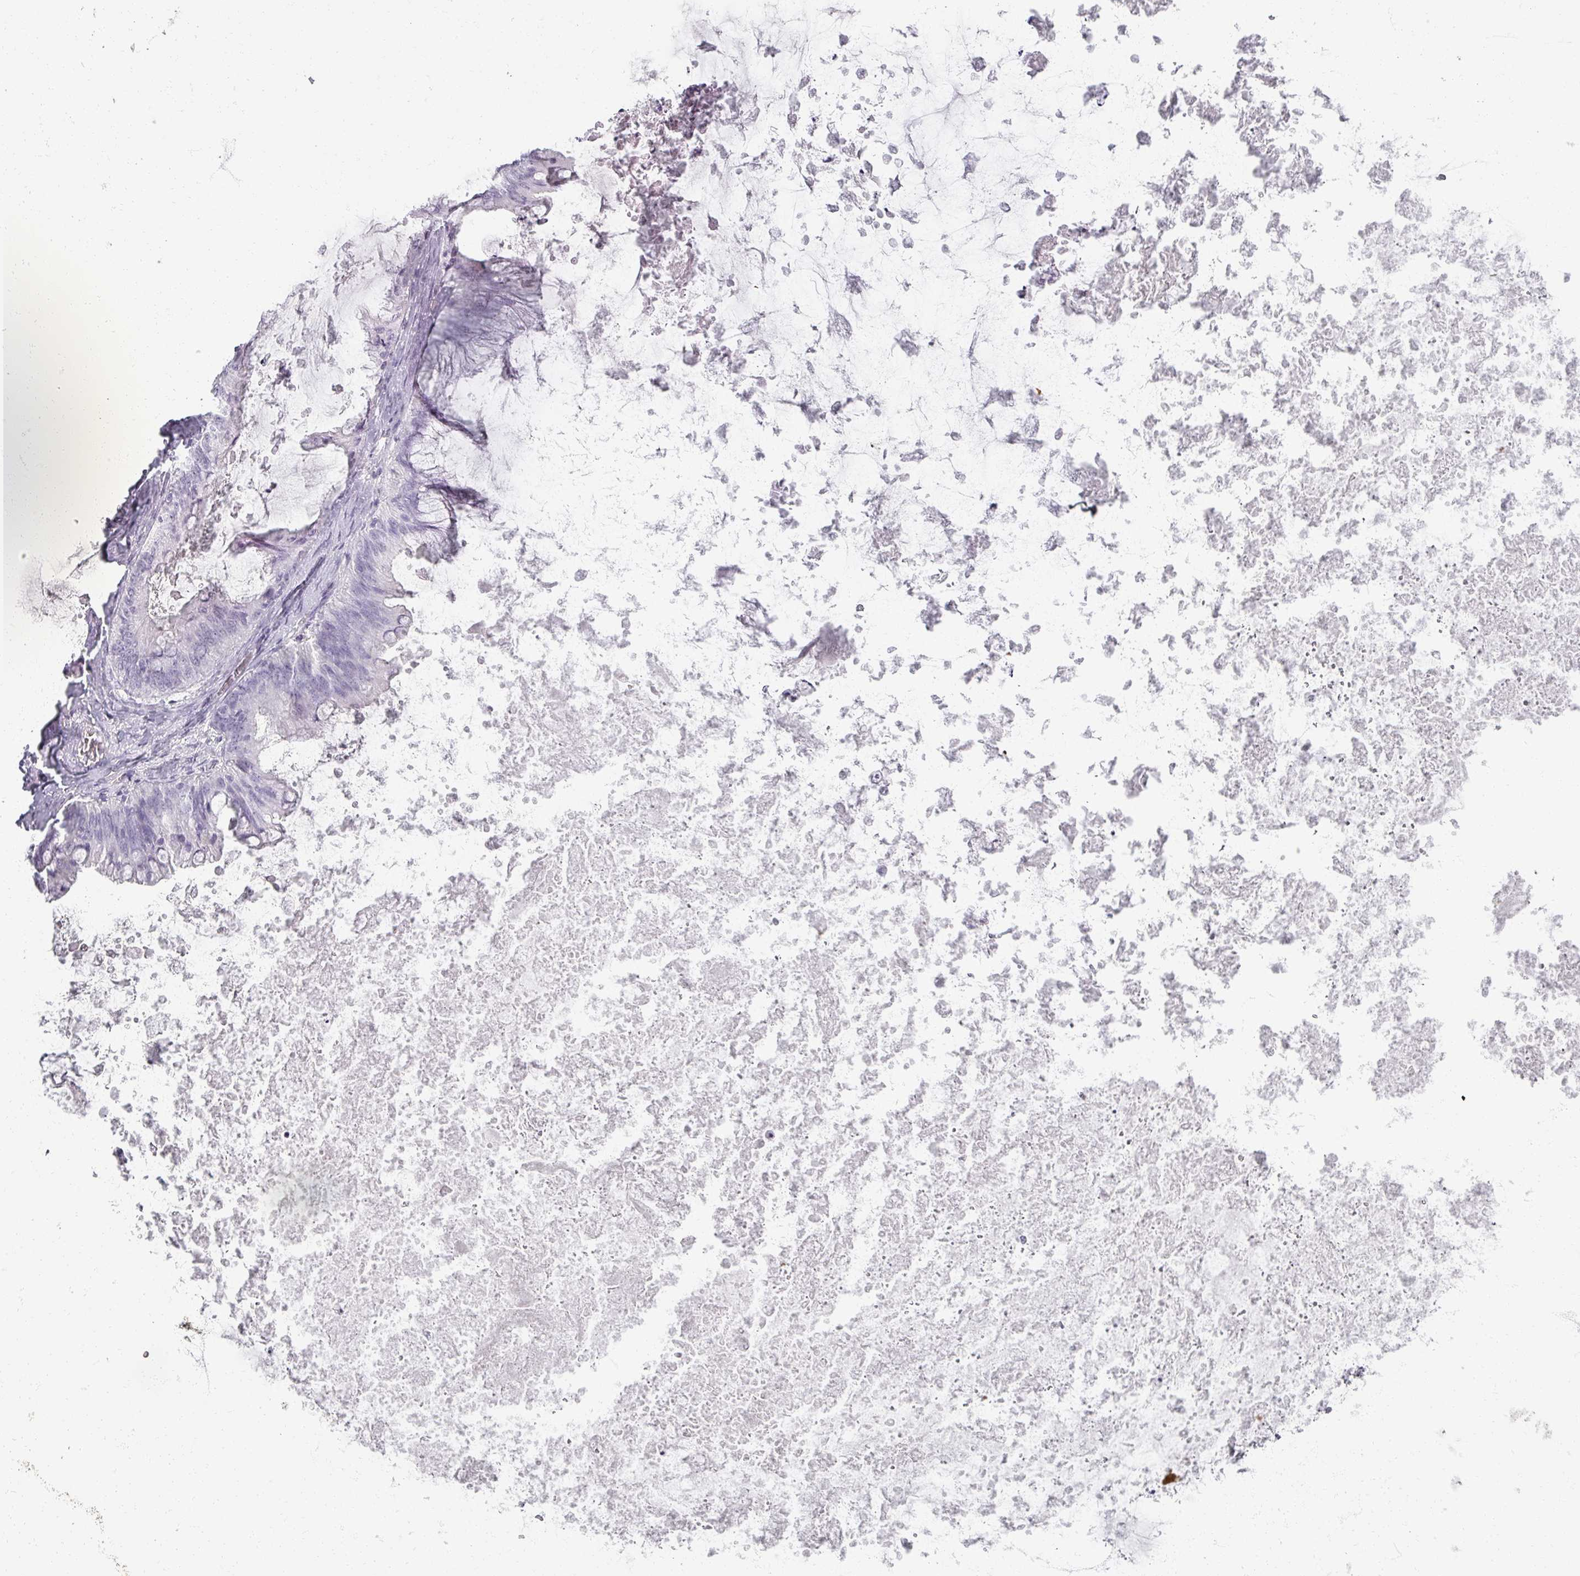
{"staining": {"intensity": "negative", "quantity": "none", "location": "none"}, "tissue": "ovarian cancer", "cell_type": "Tumor cells", "image_type": "cancer", "snomed": [{"axis": "morphology", "description": "Cystadenocarcinoma, mucinous, NOS"}, {"axis": "topography", "description": "Ovary"}], "caption": "A photomicrograph of human ovarian cancer is negative for staining in tumor cells.", "gene": "REG3G", "patient": {"sex": "female", "age": 35}}